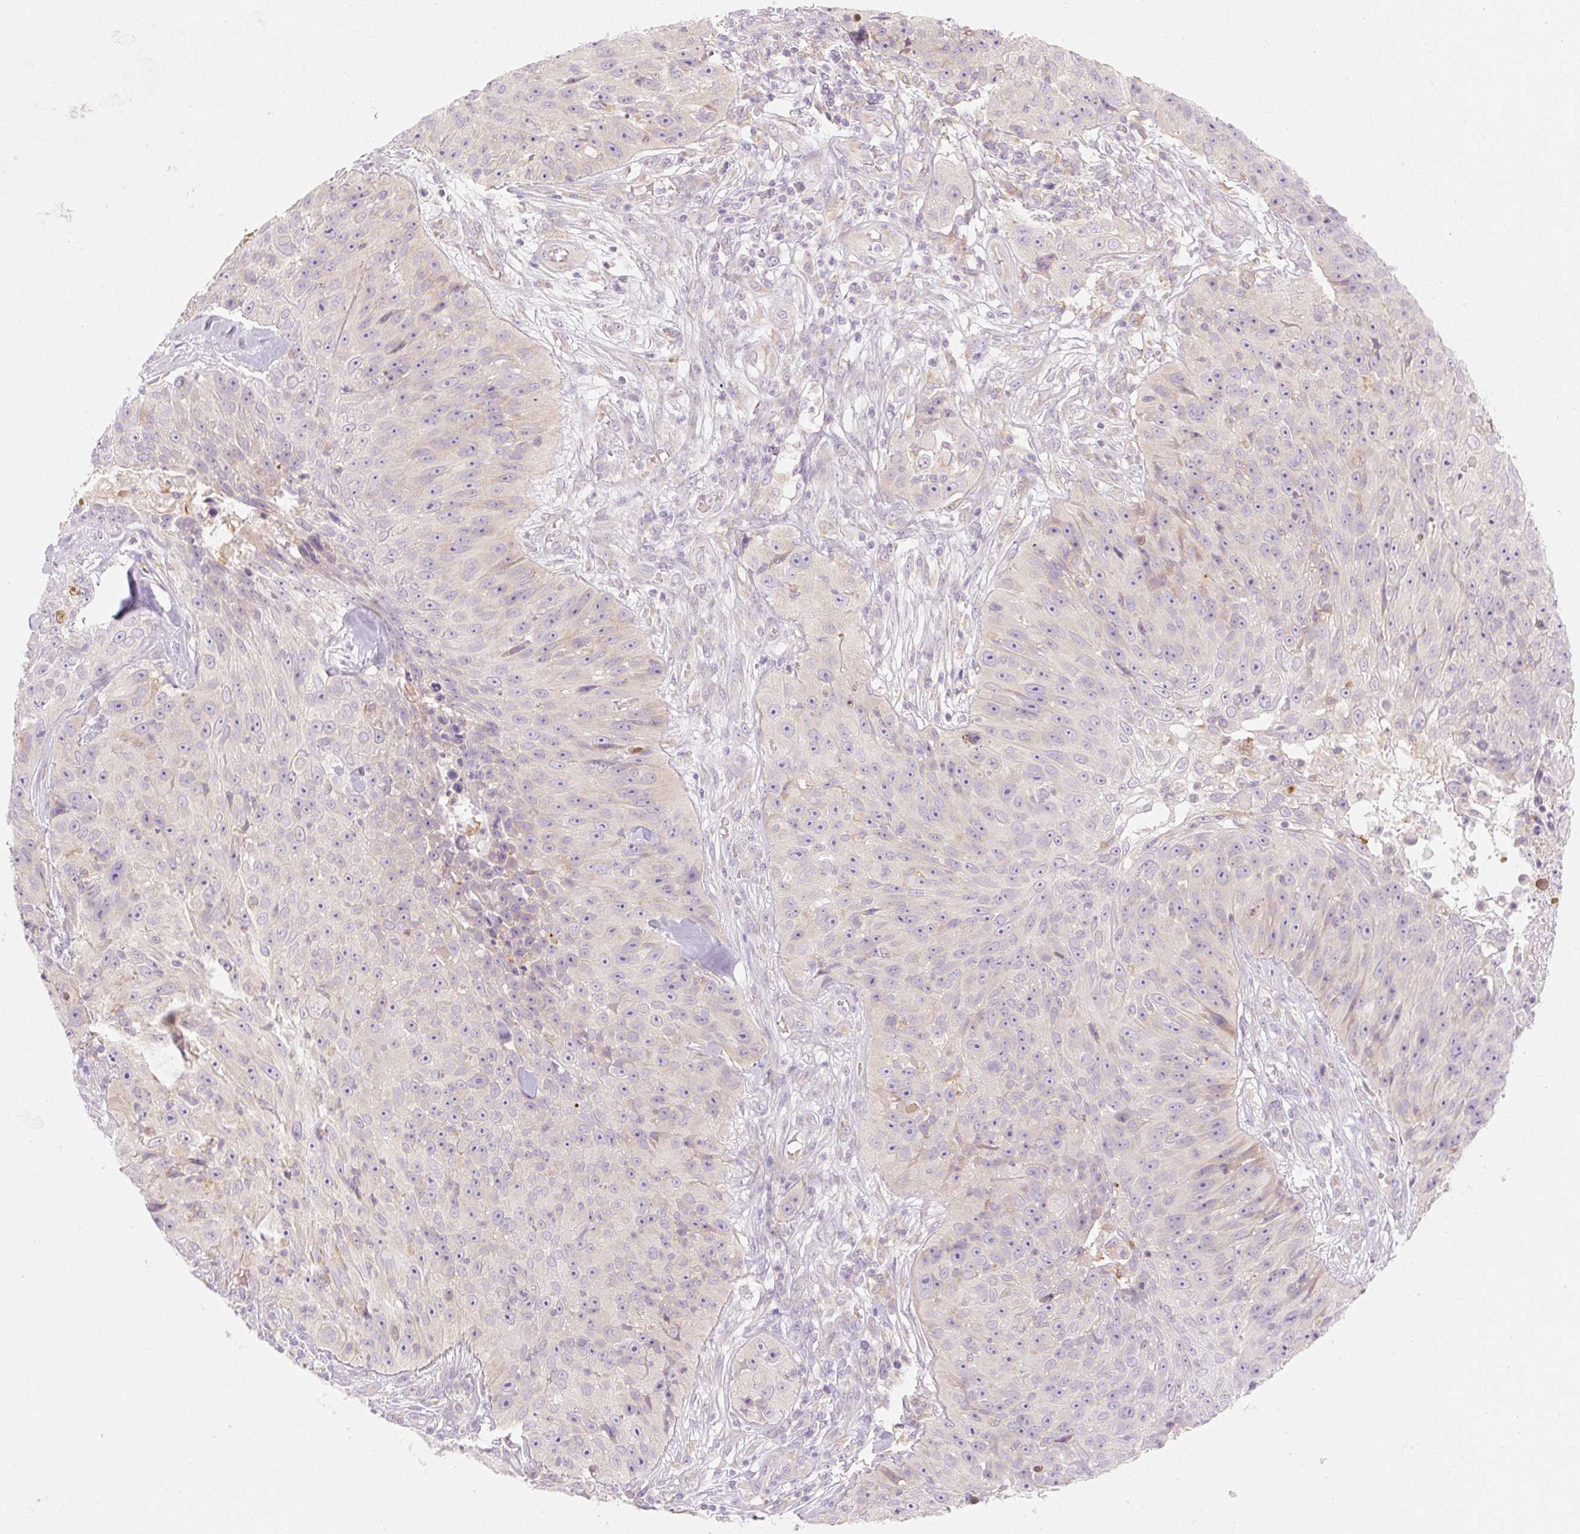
{"staining": {"intensity": "negative", "quantity": "none", "location": "none"}, "tissue": "skin cancer", "cell_type": "Tumor cells", "image_type": "cancer", "snomed": [{"axis": "morphology", "description": "Squamous cell carcinoma, NOS"}, {"axis": "topography", "description": "Skin"}], "caption": "DAB immunohistochemical staining of human squamous cell carcinoma (skin) shows no significant positivity in tumor cells.", "gene": "MYO1D", "patient": {"sex": "female", "age": 87}}